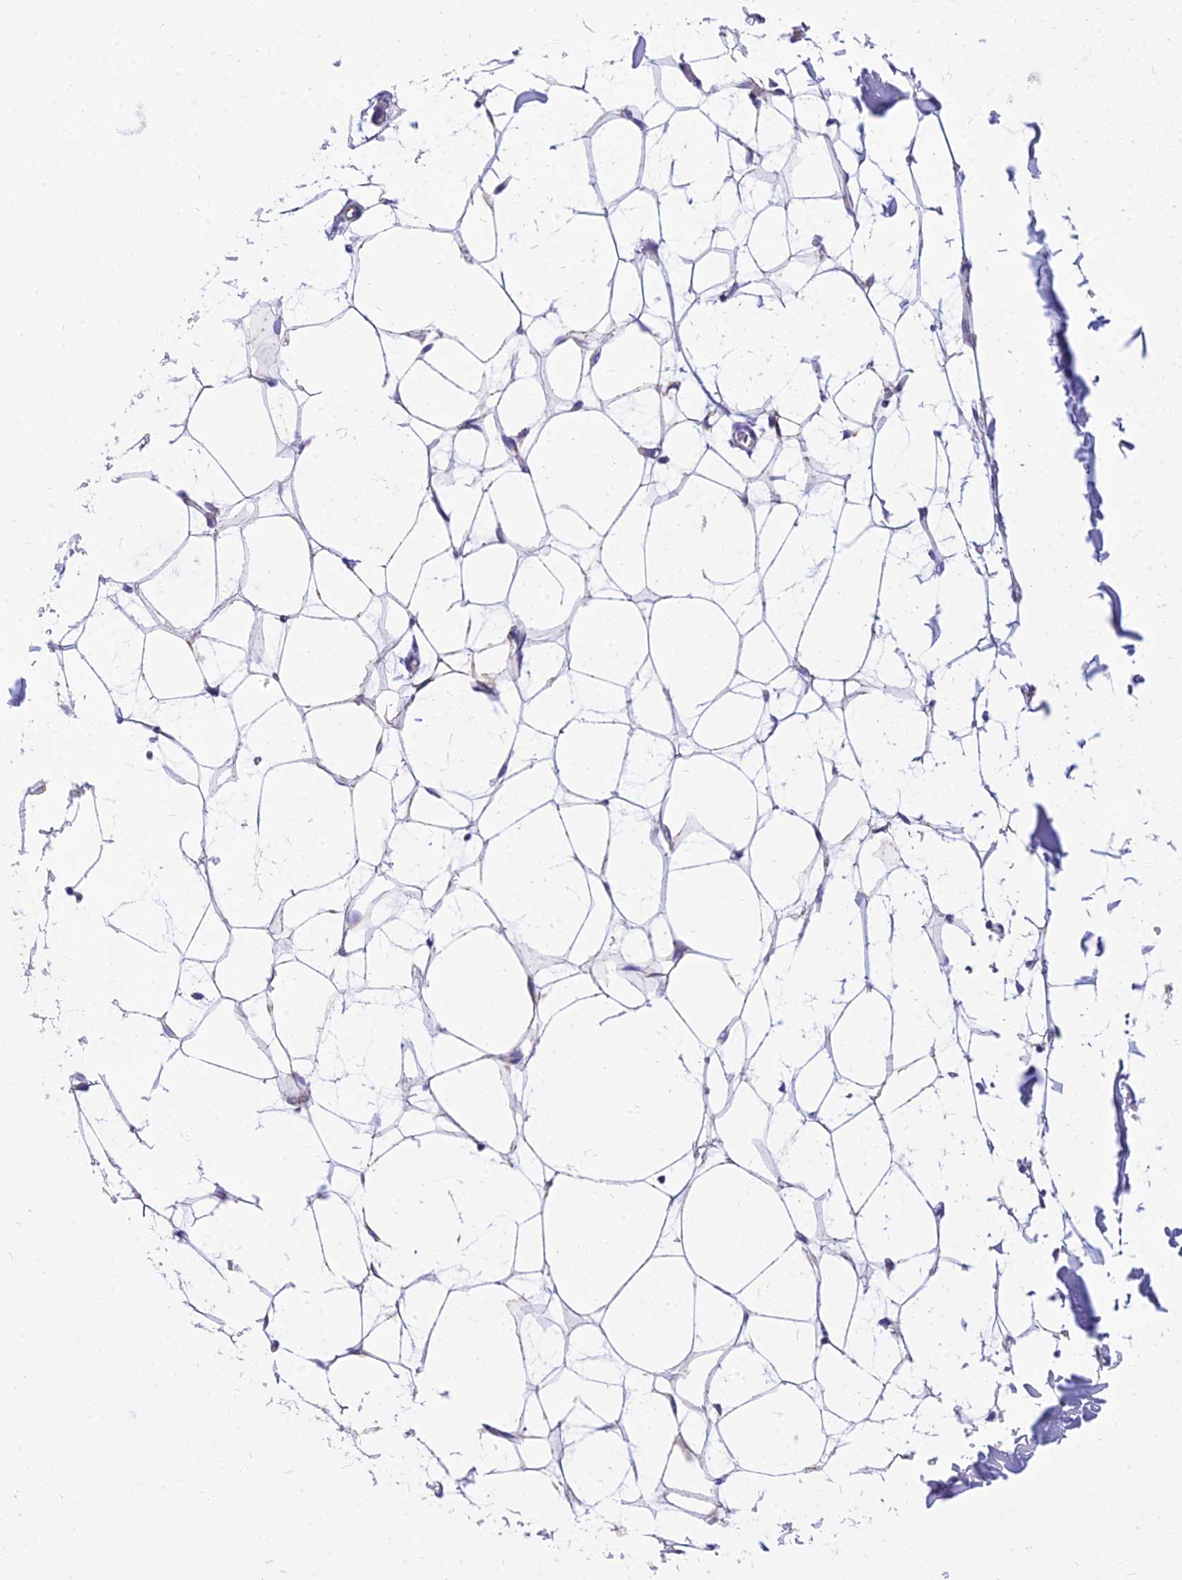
{"staining": {"intensity": "negative", "quantity": "none", "location": "none"}, "tissue": "adipose tissue", "cell_type": "Adipocytes", "image_type": "normal", "snomed": [{"axis": "morphology", "description": "Normal tissue, NOS"}, {"axis": "topography", "description": "Breast"}], "caption": "This image is of unremarkable adipose tissue stained with IHC to label a protein in brown with the nuclei are counter-stained blue. There is no staining in adipocytes.", "gene": "PKN3", "patient": {"sex": "female", "age": 23}}